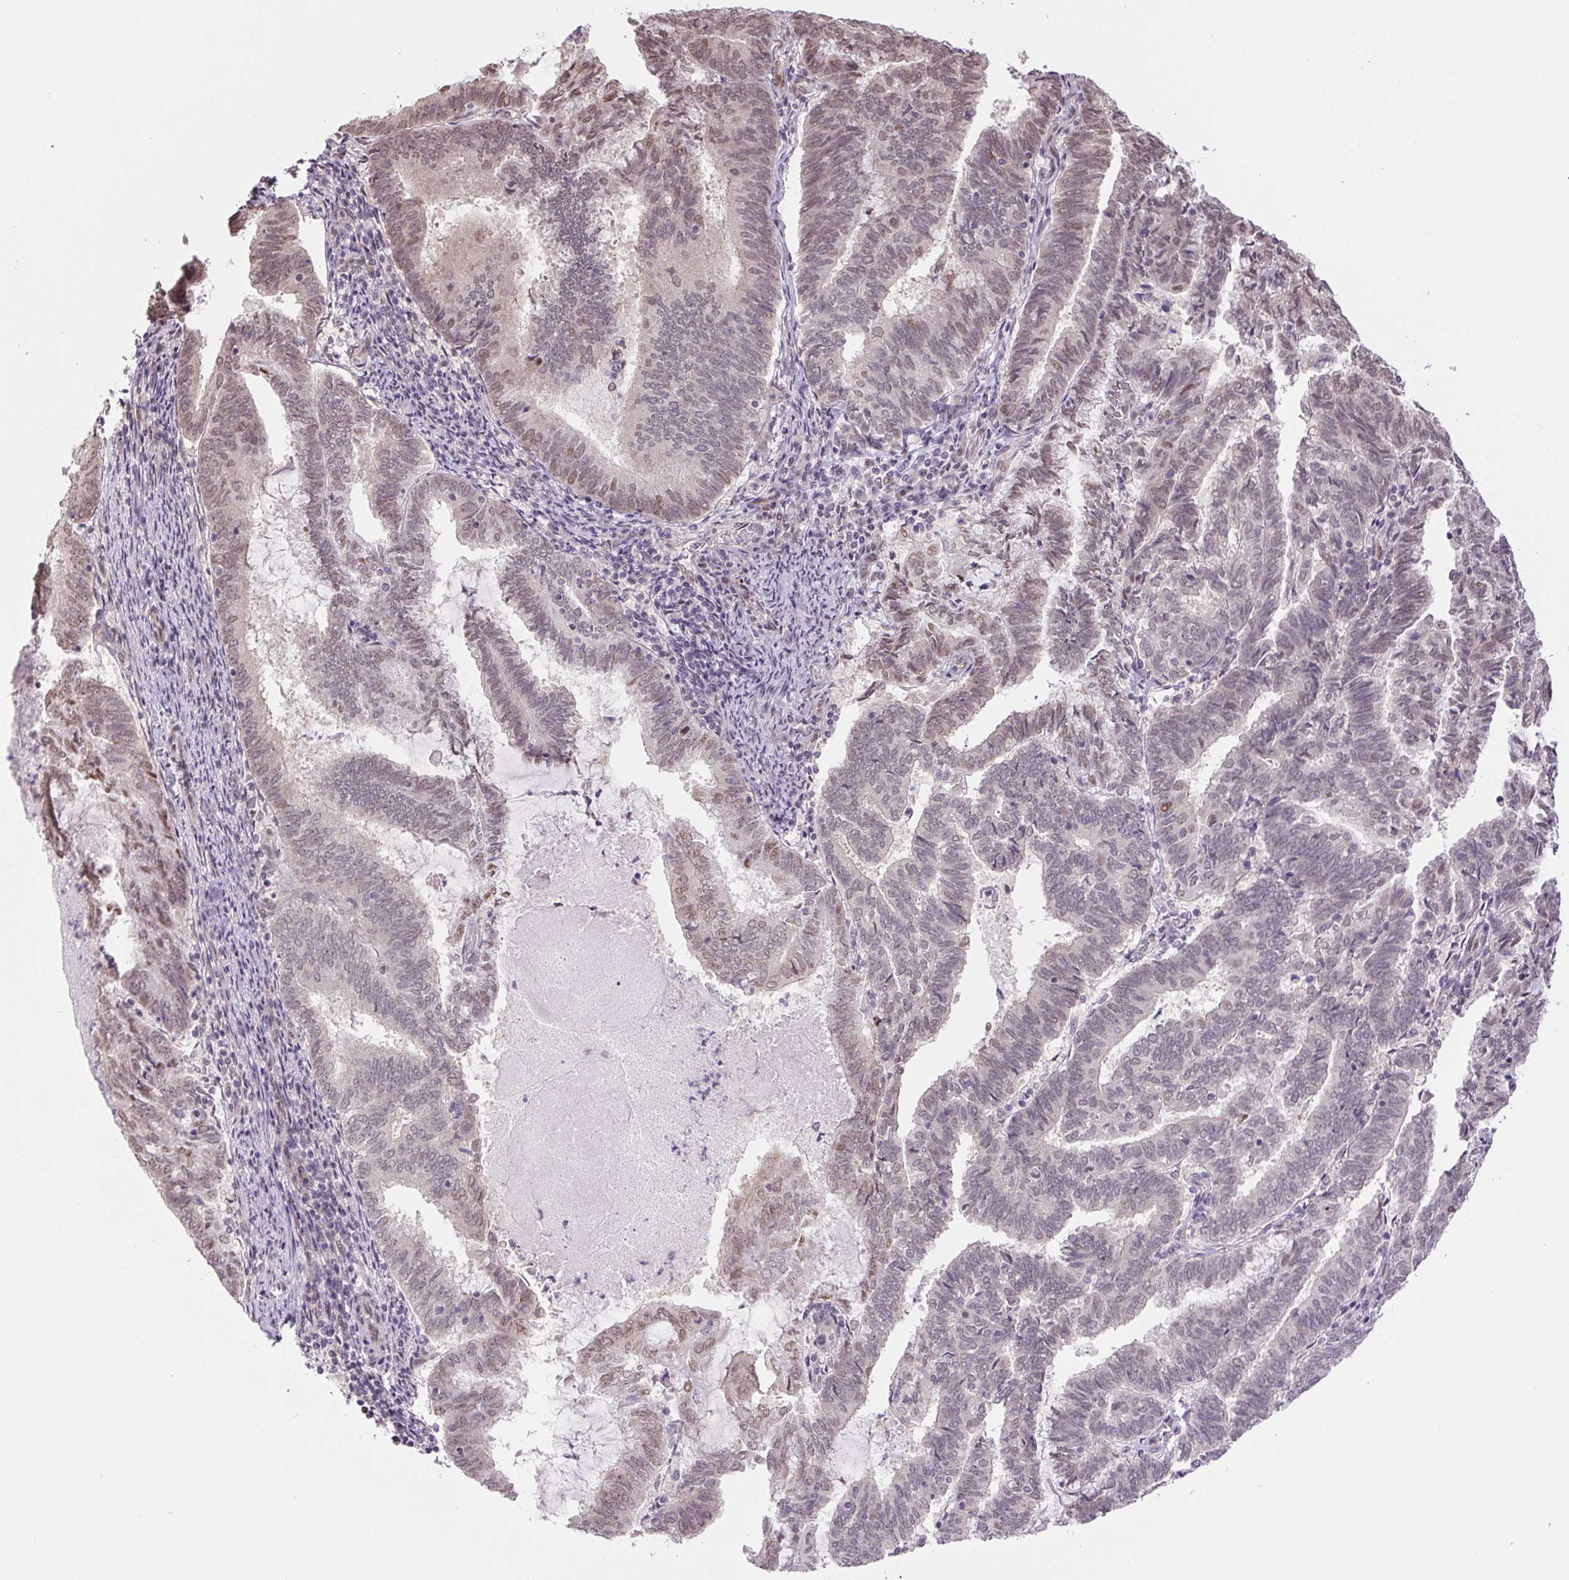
{"staining": {"intensity": "moderate", "quantity": "25%-75%", "location": "nuclear"}, "tissue": "endometrial cancer", "cell_type": "Tumor cells", "image_type": "cancer", "snomed": [{"axis": "morphology", "description": "Adenocarcinoma, NOS"}, {"axis": "topography", "description": "Endometrium"}], "caption": "Immunohistochemical staining of human endometrial cancer (adenocarcinoma) displays medium levels of moderate nuclear protein staining in approximately 25%-75% of tumor cells.", "gene": "TCFL5", "patient": {"sex": "female", "age": 80}}